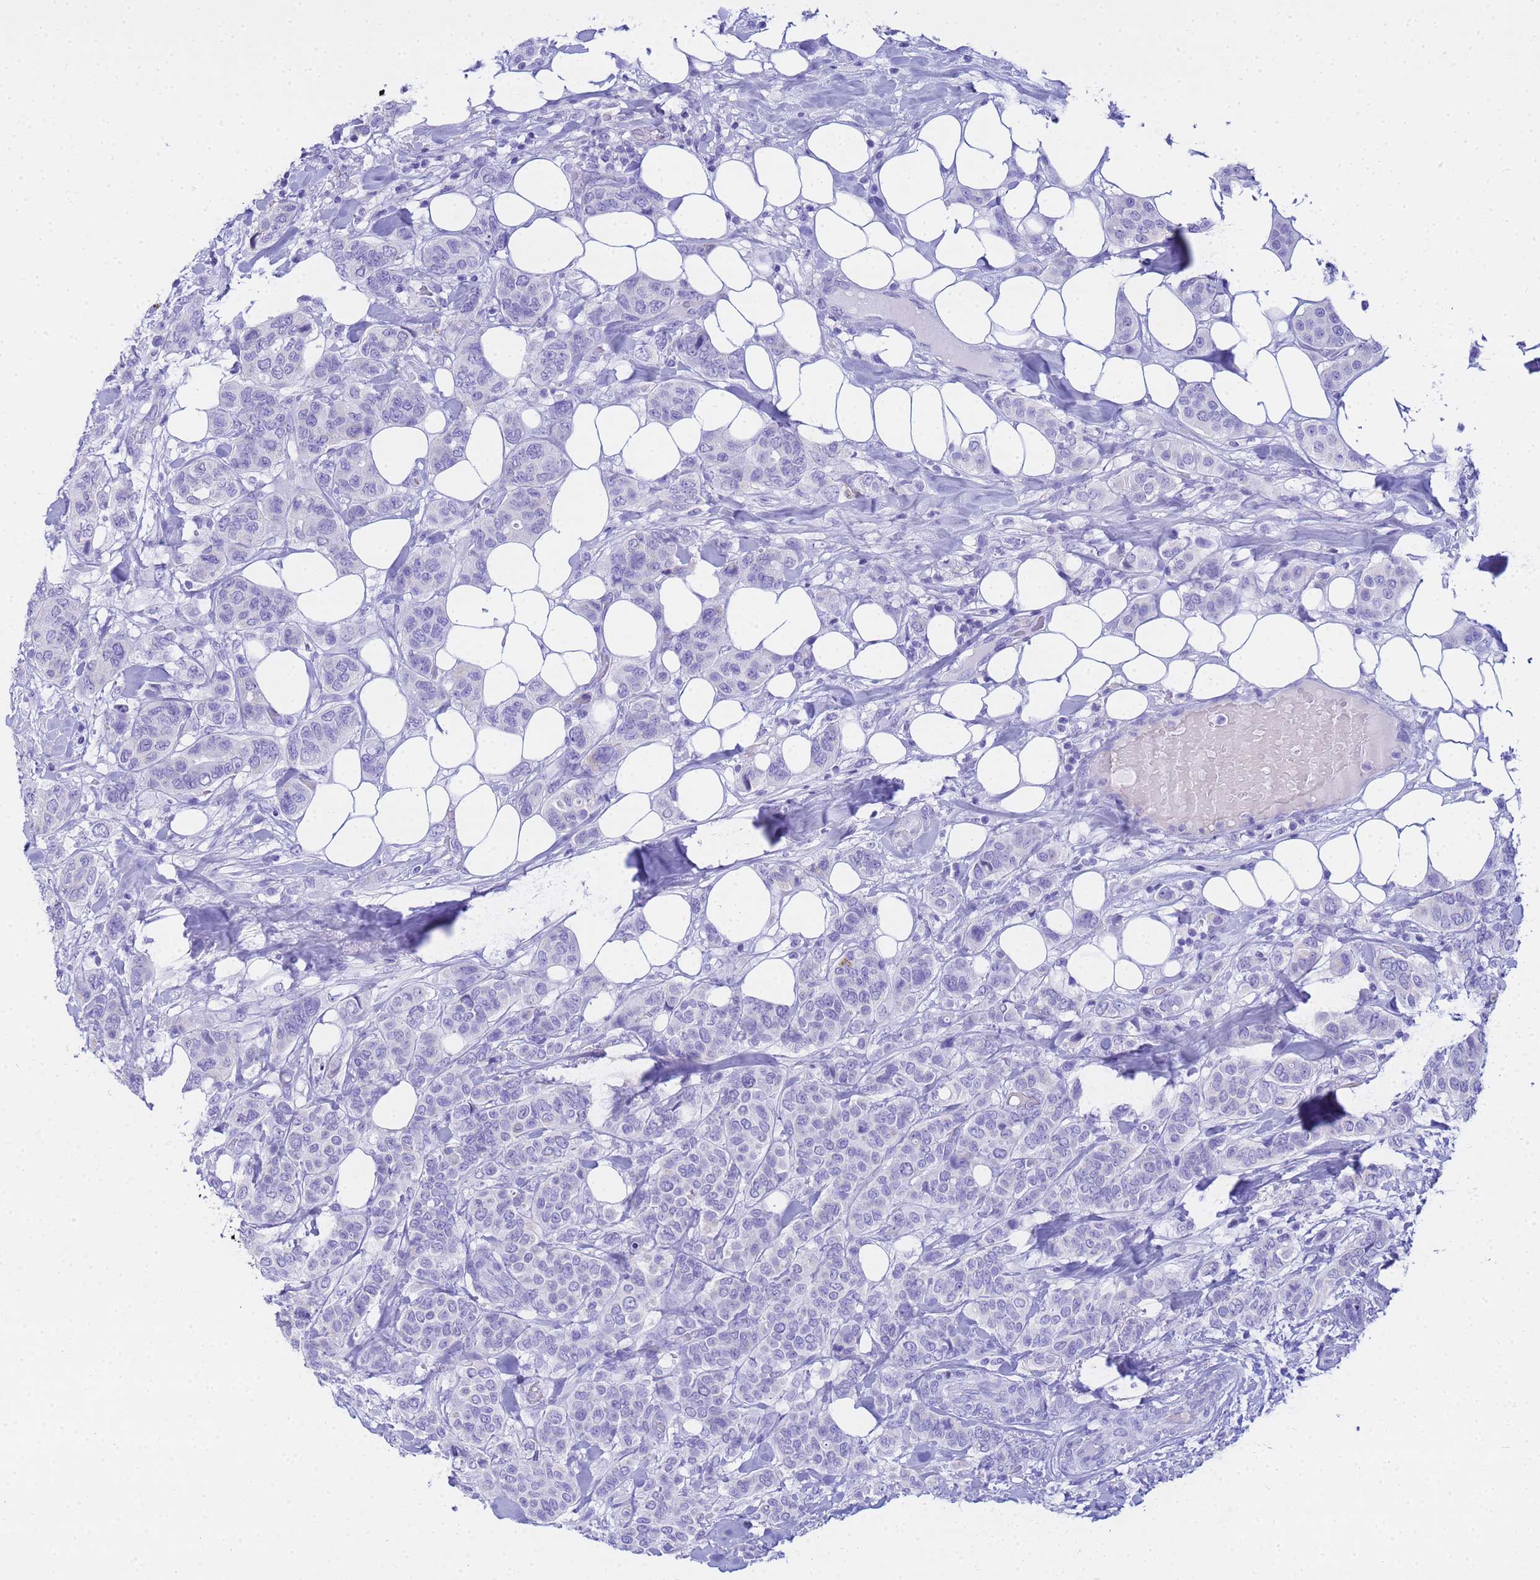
{"staining": {"intensity": "negative", "quantity": "none", "location": "none"}, "tissue": "breast cancer", "cell_type": "Tumor cells", "image_type": "cancer", "snomed": [{"axis": "morphology", "description": "Lobular carcinoma"}, {"axis": "topography", "description": "Breast"}], "caption": "Photomicrograph shows no protein positivity in tumor cells of breast cancer tissue.", "gene": "AQP12A", "patient": {"sex": "female", "age": 51}}